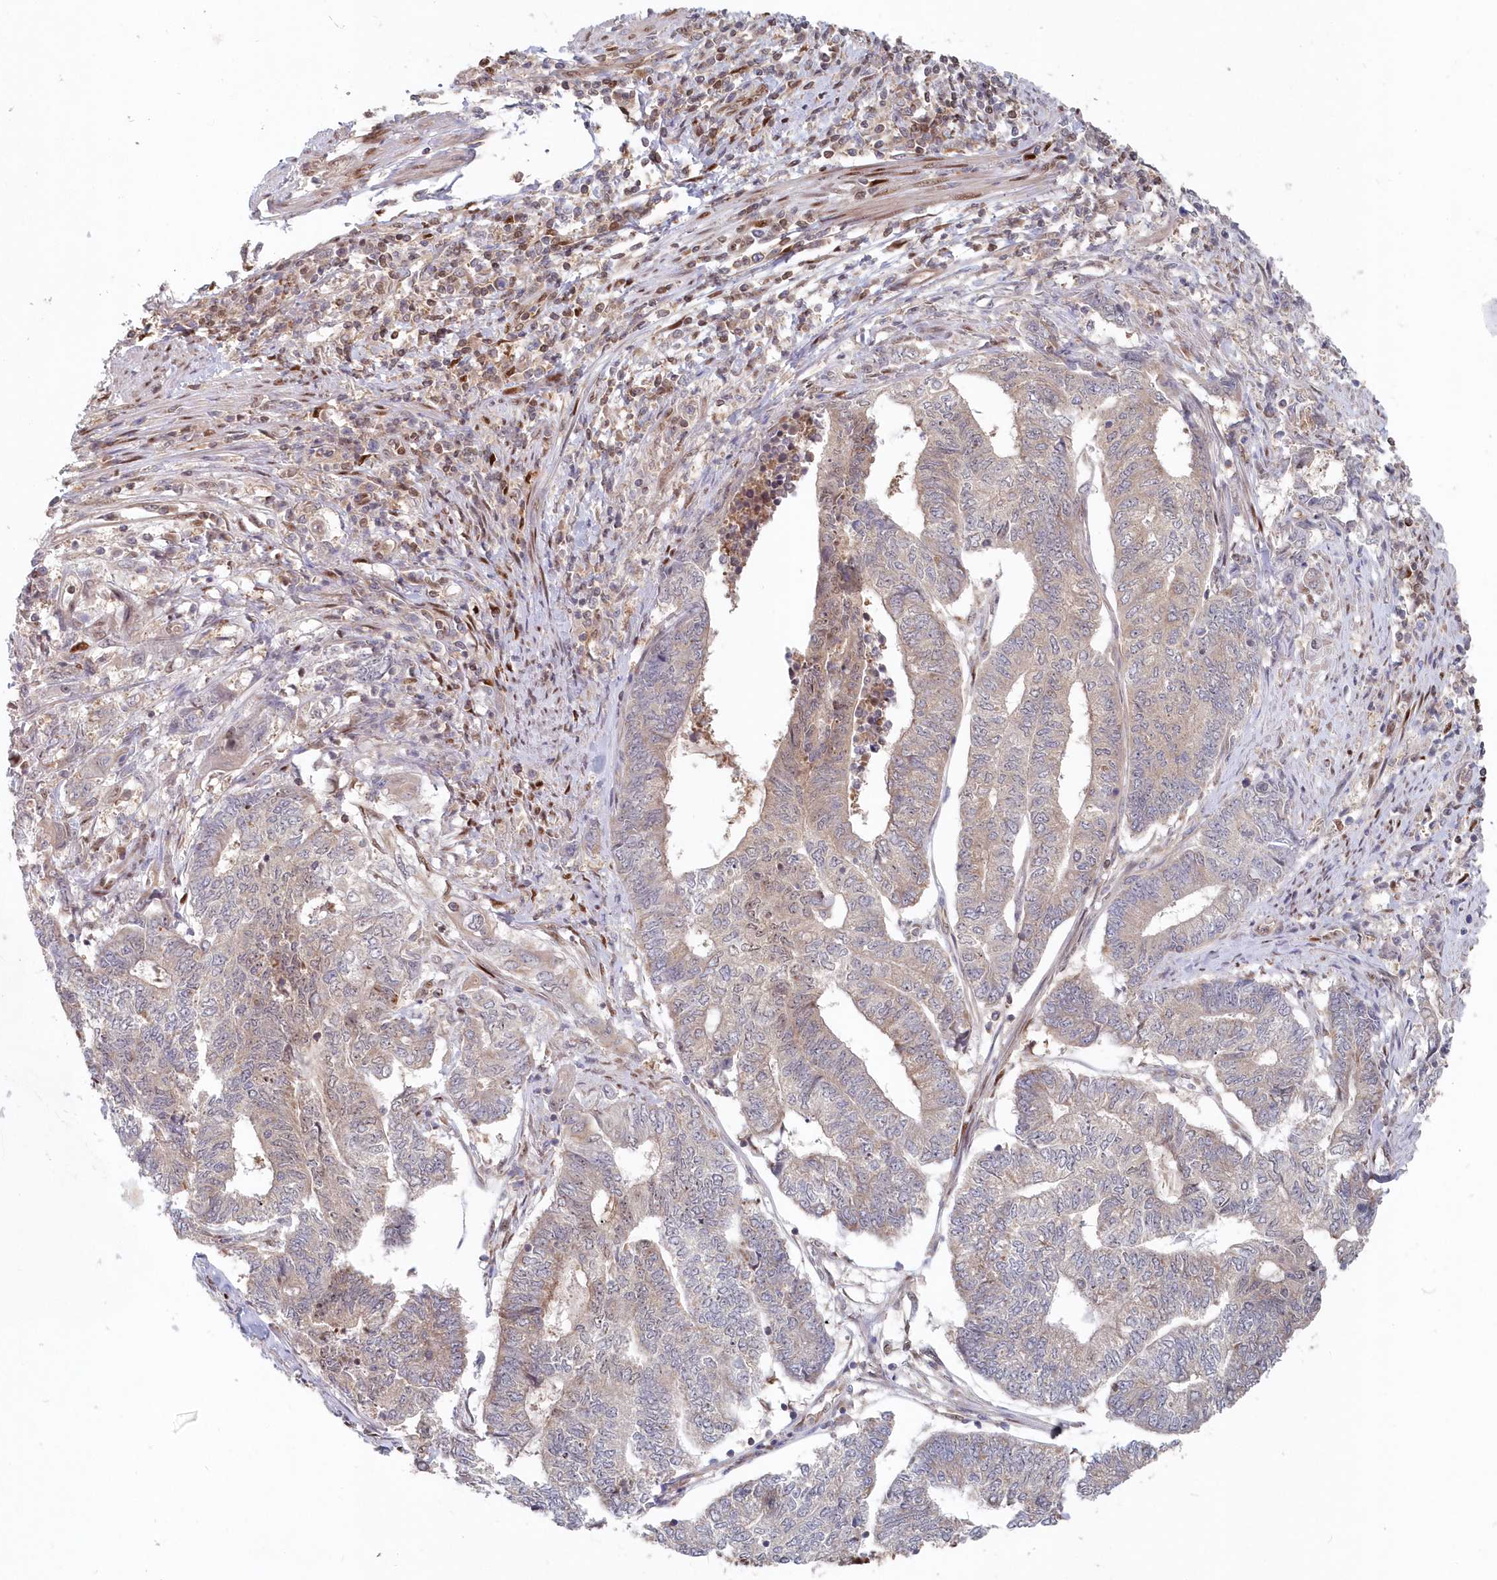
{"staining": {"intensity": "weak", "quantity": "<25%", "location": "cytoplasmic/membranous"}, "tissue": "endometrial cancer", "cell_type": "Tumor cells", "image_type": "cancer", "snomed": [{"axis": "morphology", "description": "Adenocarcinoma, NOS"}, {"axis": "topography", "description": "Uterus"}, {"axis": "topography", "description": "Endometrium"}], "caption": "Protein analysis of endometrial adenocarcinoma exhibits no significant staining in tumor cells.", "gene": "ABHD14B", "patient": {"sex": "female", "age": 70}}